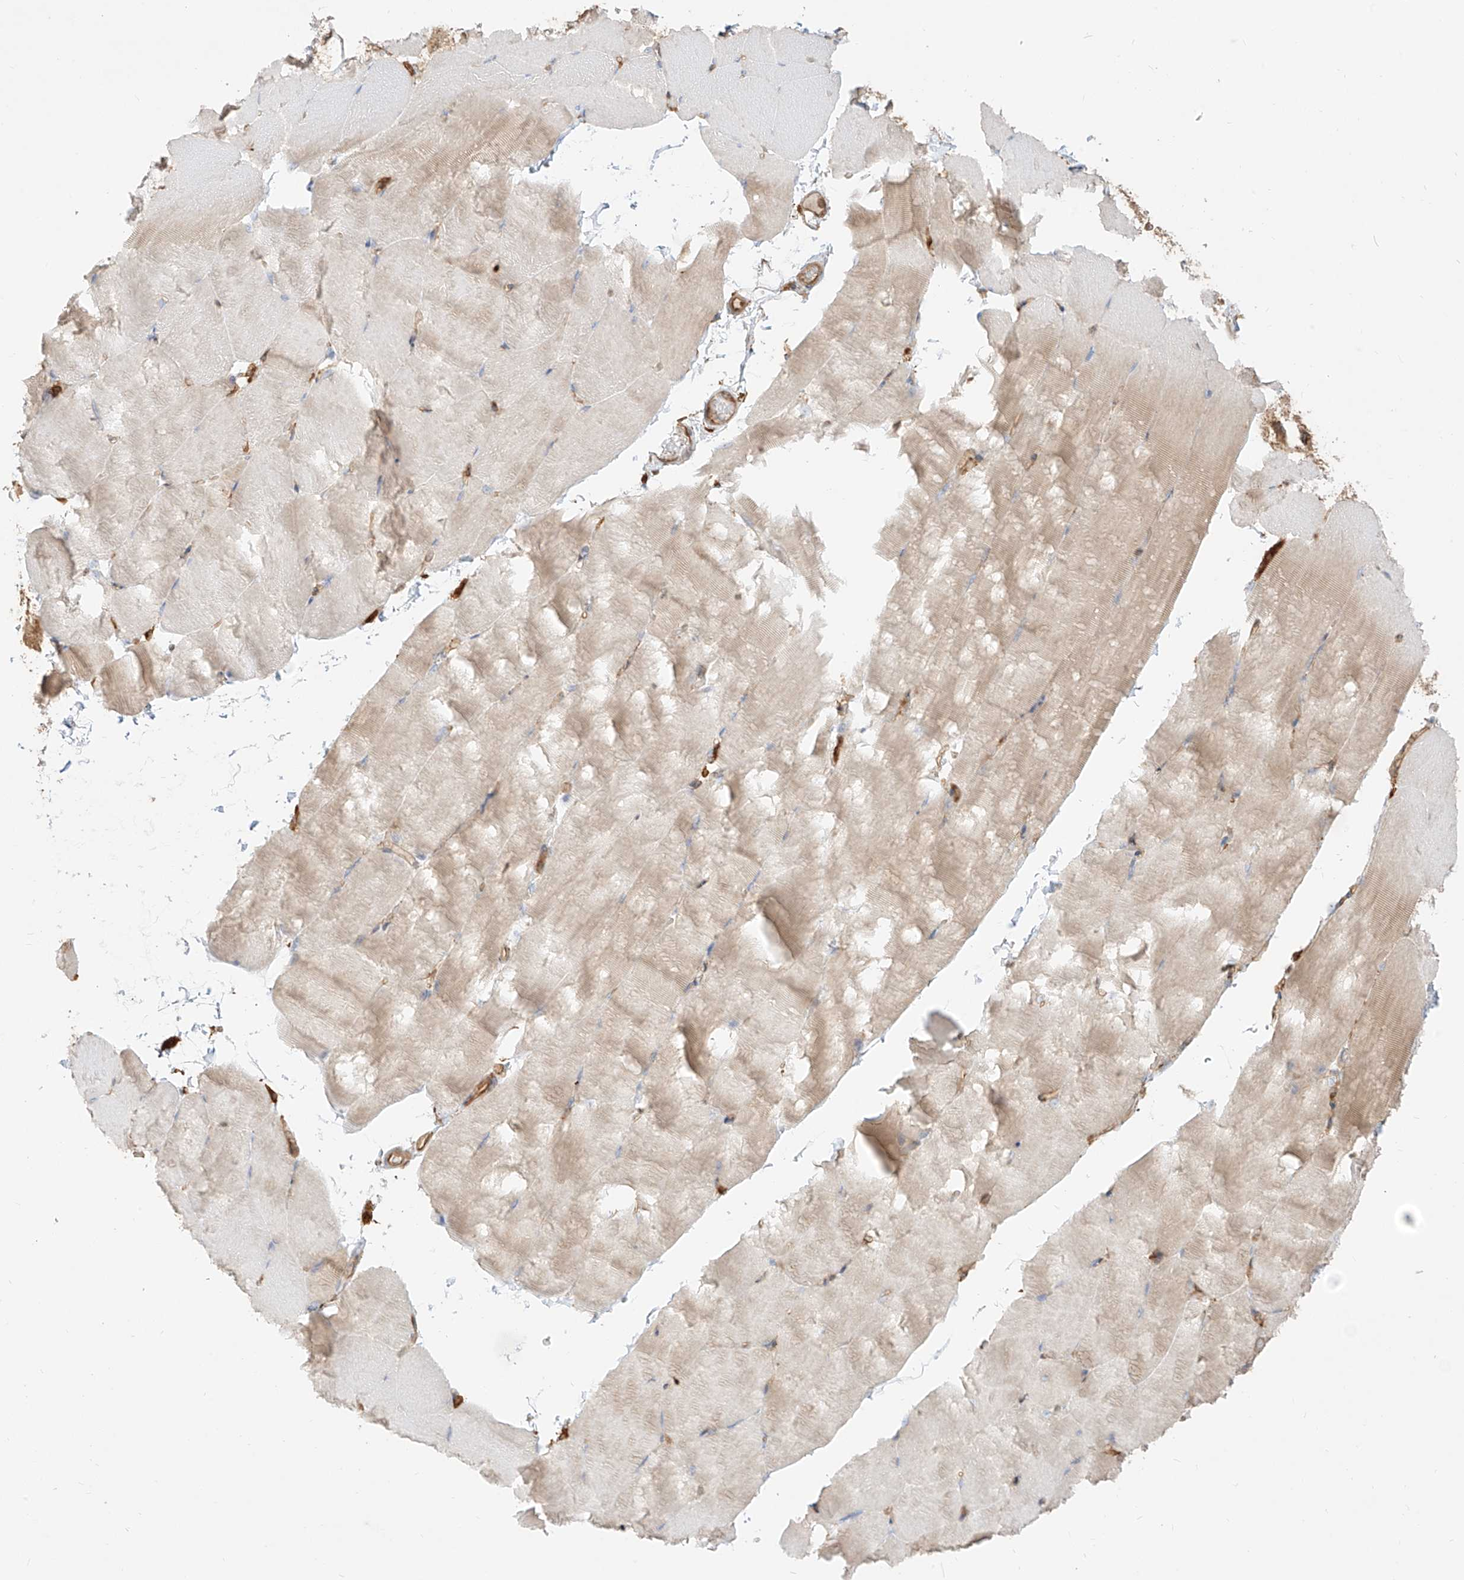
{"staining": {"intensity": "weak", "quantity": "25%-75%", "location": "cytoplasmic/membranous"}, "tissue": "skeletal muscle", "cell_type": "Myocytes", "image_type": "normal", "snomed": [{"axis": "morphology", "description": "Normal tissue, NOS"}, {"axis": "topography", "description": "Skeletal muscle"}, {"axis": "topography", "description": "Parathyroid gland"}], "caption": "IHC of normal skeletal muscle reveals low levels of weak cytoplasmic/membranous expression in about 25%-75% of myocytes. Nuclei are stained in blue.", "gene": "SNX9", "patient": {"sex": "female", "age": 37}}